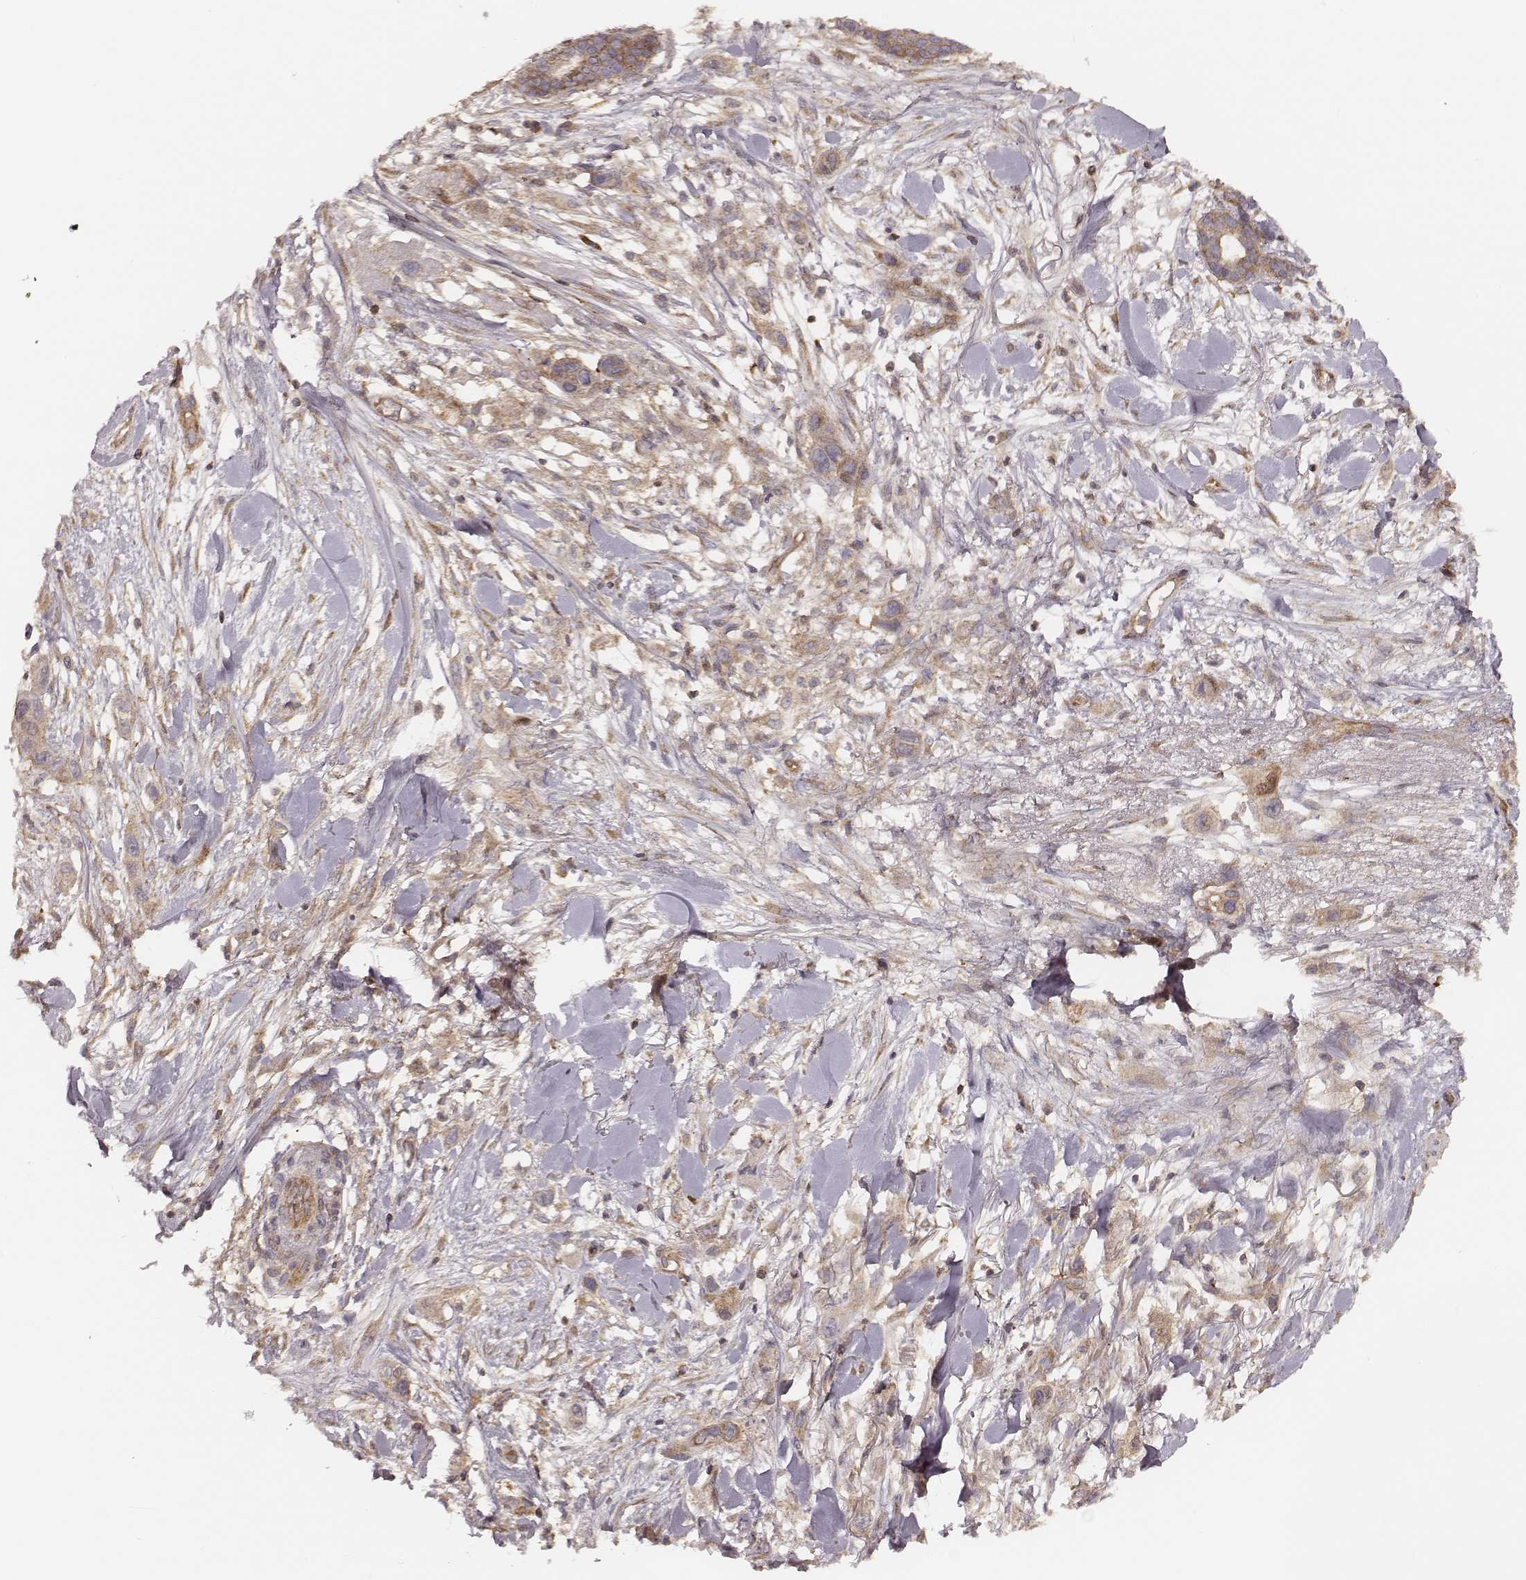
{"staining": {"intensity": "moderate", "quantity": ">75%", "location": "cytoplasmic/membranous"}, "tissue": "skin cancer", "cell_type": "Tumor cells", "image_type": "cancer", "snomed": [{"axis": "morphology", "description": "Squamous cell carcinoma, NOS"}, {"axis": "topography", "description": "Skin"}], "caption": "A histopathology image showing moderate cytoplasmic/membranous positivity in about >75% of tumor cells in squamous cell carcinoma (skin), as visualized by brown immunohistochemical staining.", "gene": "CARS1", "patient": {"sex": "male", "age": 79}}